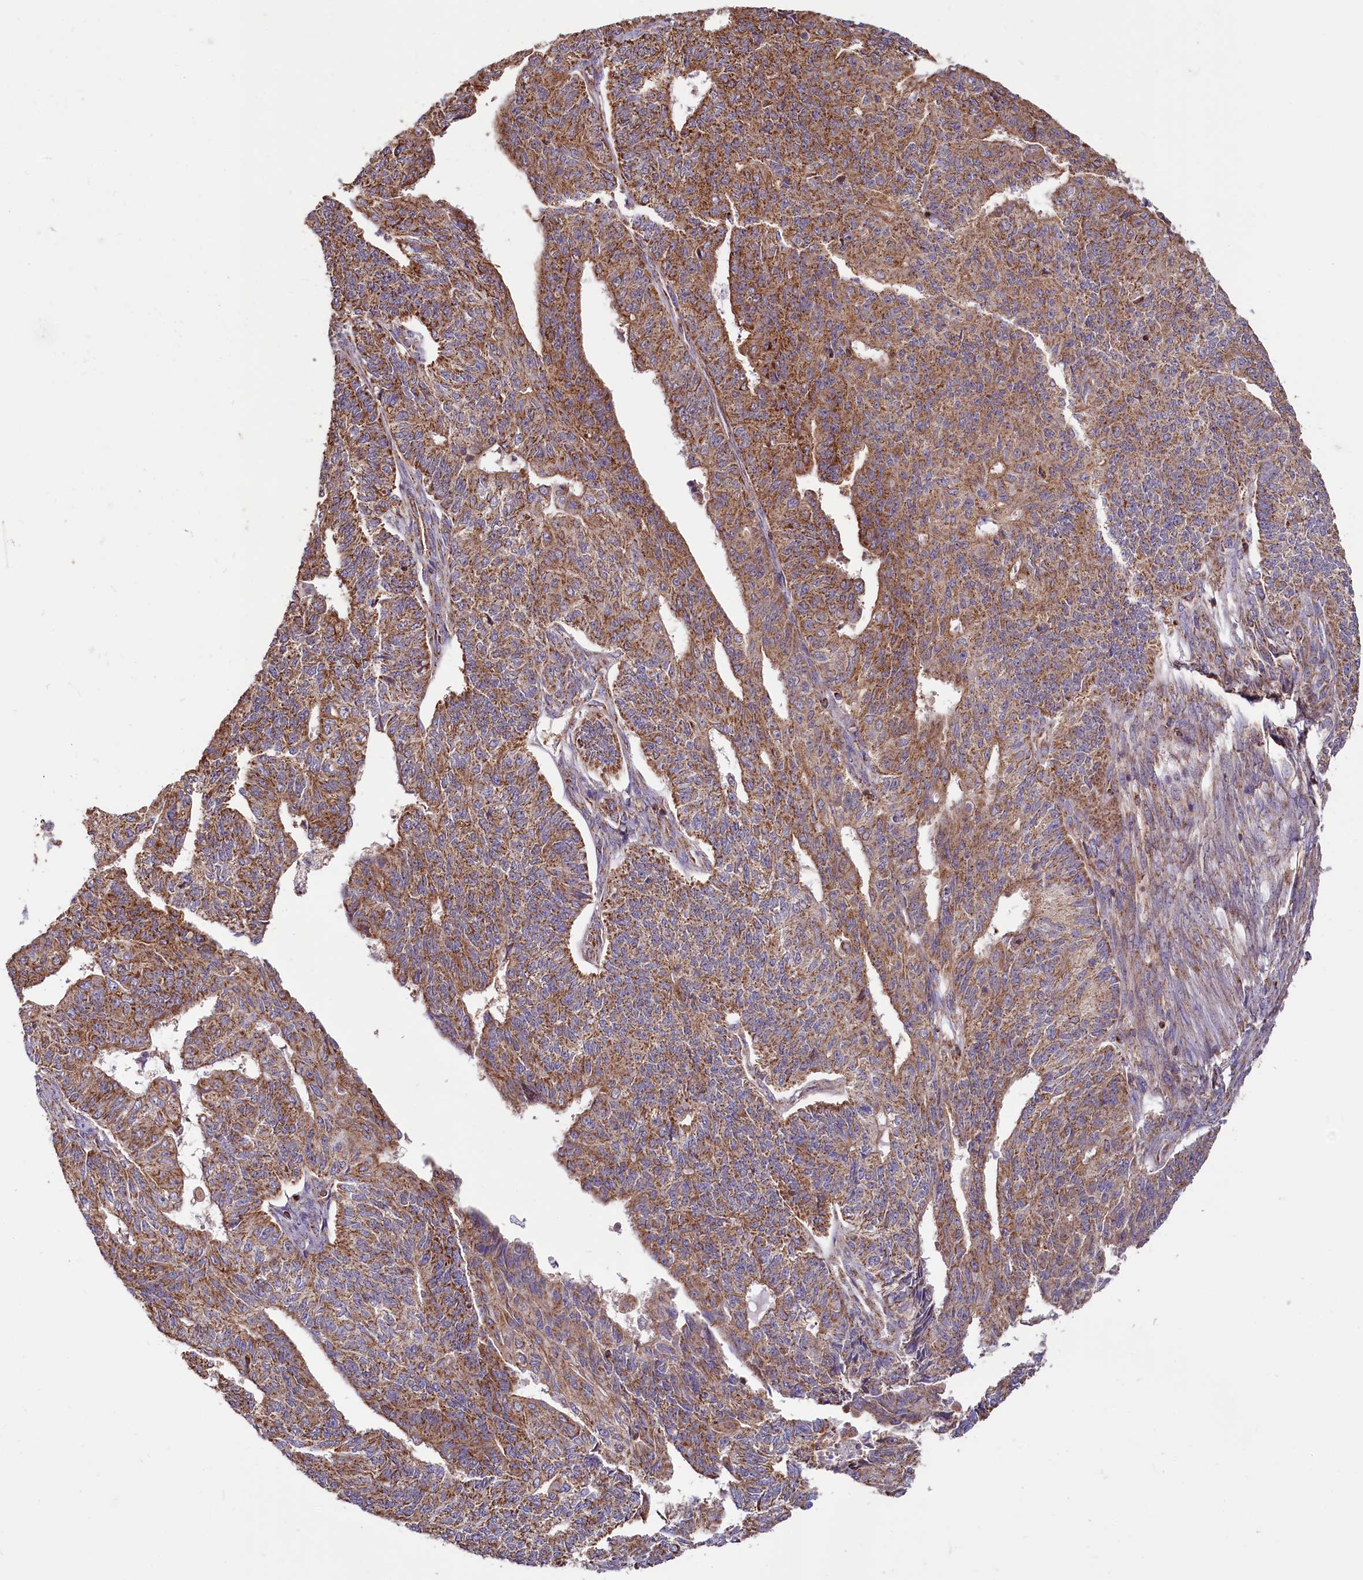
{"staining": {"intensity": "moderate", "quantity": ">75%", "location": "cytoplasmic/membranous"}, "tissue": "endometrial cancer", "cell_type": "Tumor cells", "image_type": "cancer", "snomed": [{"axis": "morphology", "description": "Adenocarcinoma, NOS"}, {"axis": "topography", "description": "Endometrium"}], "caption": "A photomicrograph of endometrial cancer stained for a protein displays moderate cytoplasmic/membranous brown staining in tumor cells. (DAB (3,3'-diaminobenzidine) = brown stain, brightfield microscopy at high magnification).", "gene": "NUDT15", "patient": {"sex": "female", "age": 32}}